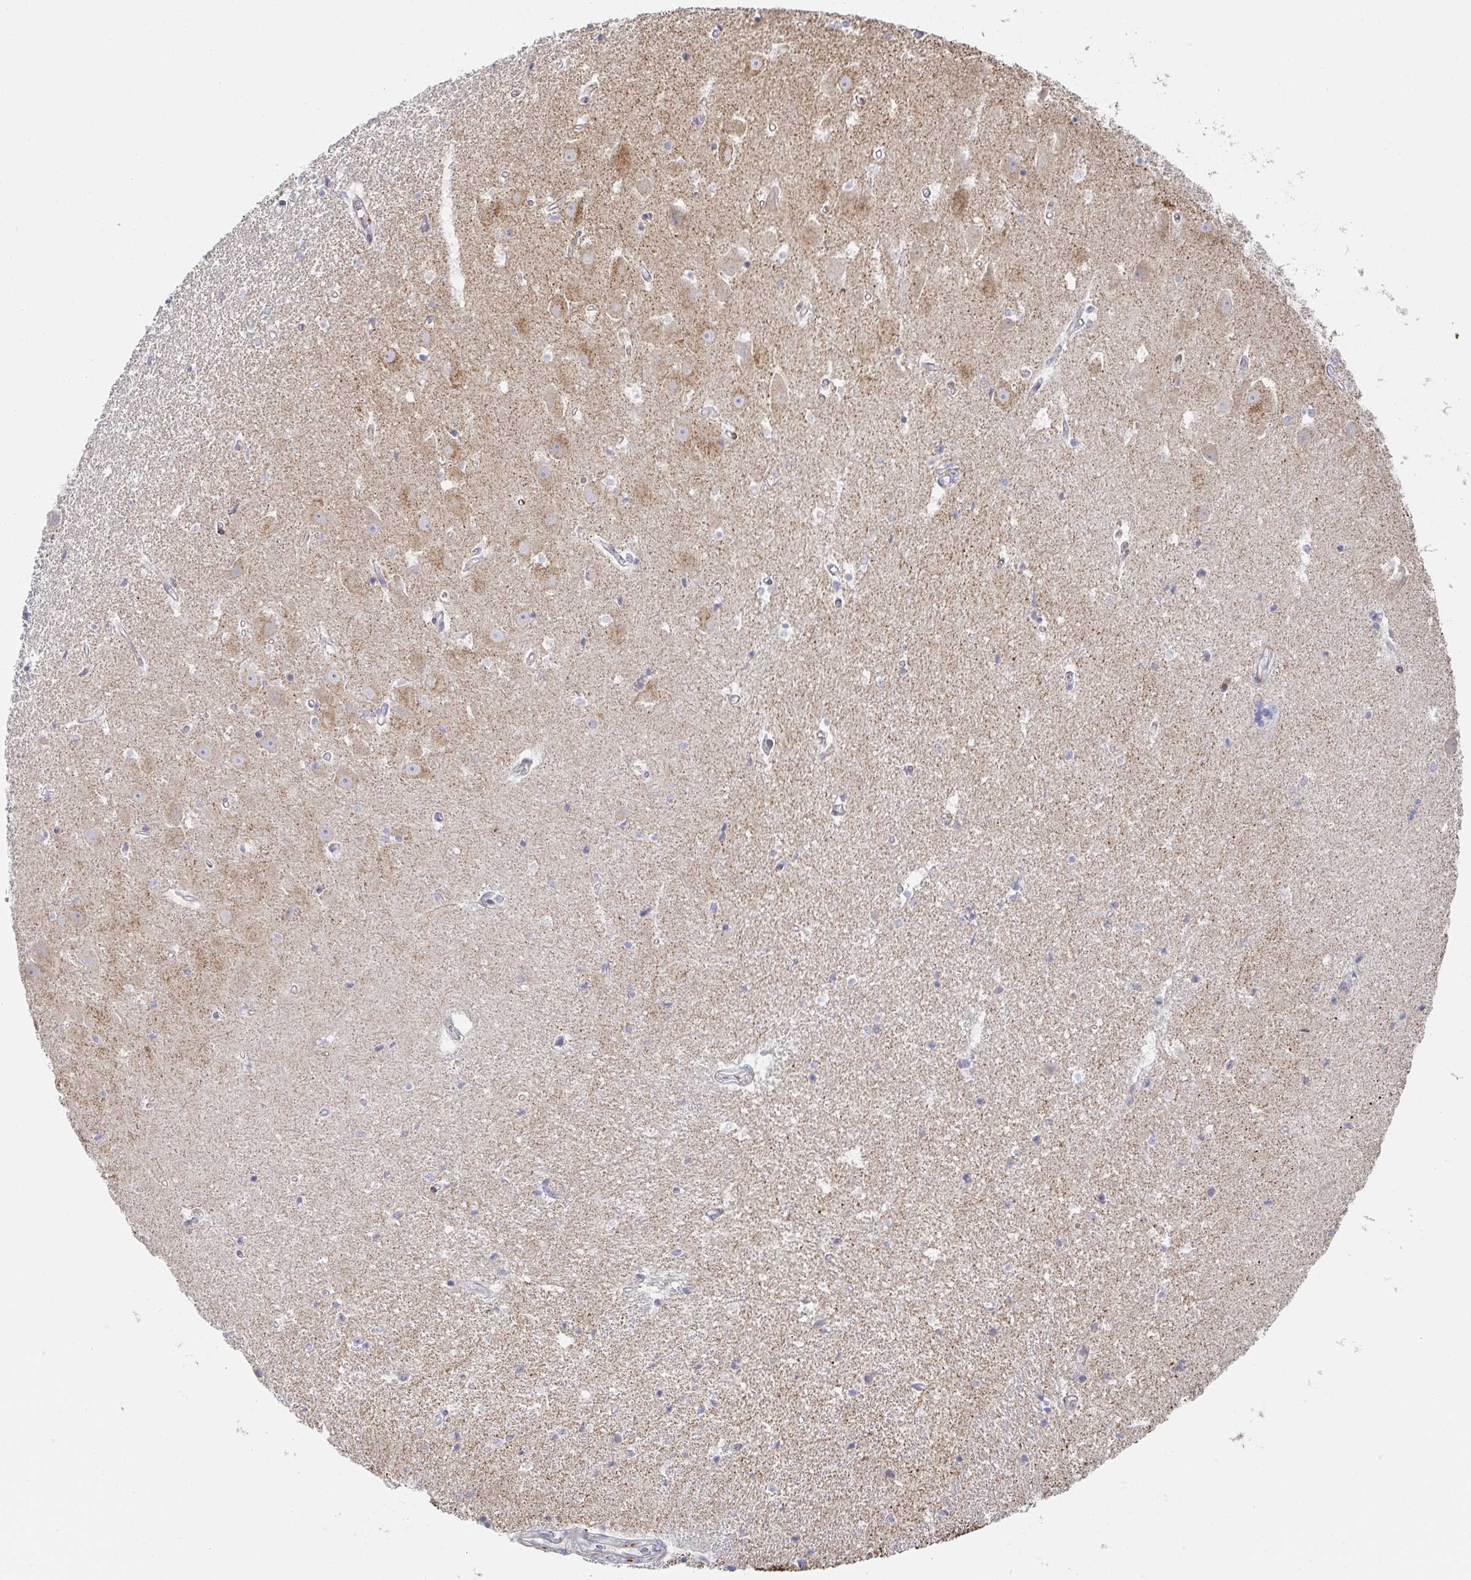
{"staining": {"intensity": "negative", "quantity": "none", "location": "none"}, "tissue": "hippocampus", "cell_type": "Glial cells", "image_type": "normal", "snomed": [{"axis": "morphology", "description": "Normal tissue, NOS"}, {"axis": "topography", "description": "Hippocampus"}], "caption": "This is a micrograph of immunohistochemistry staining of normal hippocampus, which shows no positivity in glial cells. (DAB immunohistochemistry (IHC) with hematoxylin counter stain).", "gene": "ZNF526", "patient": {"sex": "male", "age": 63}}